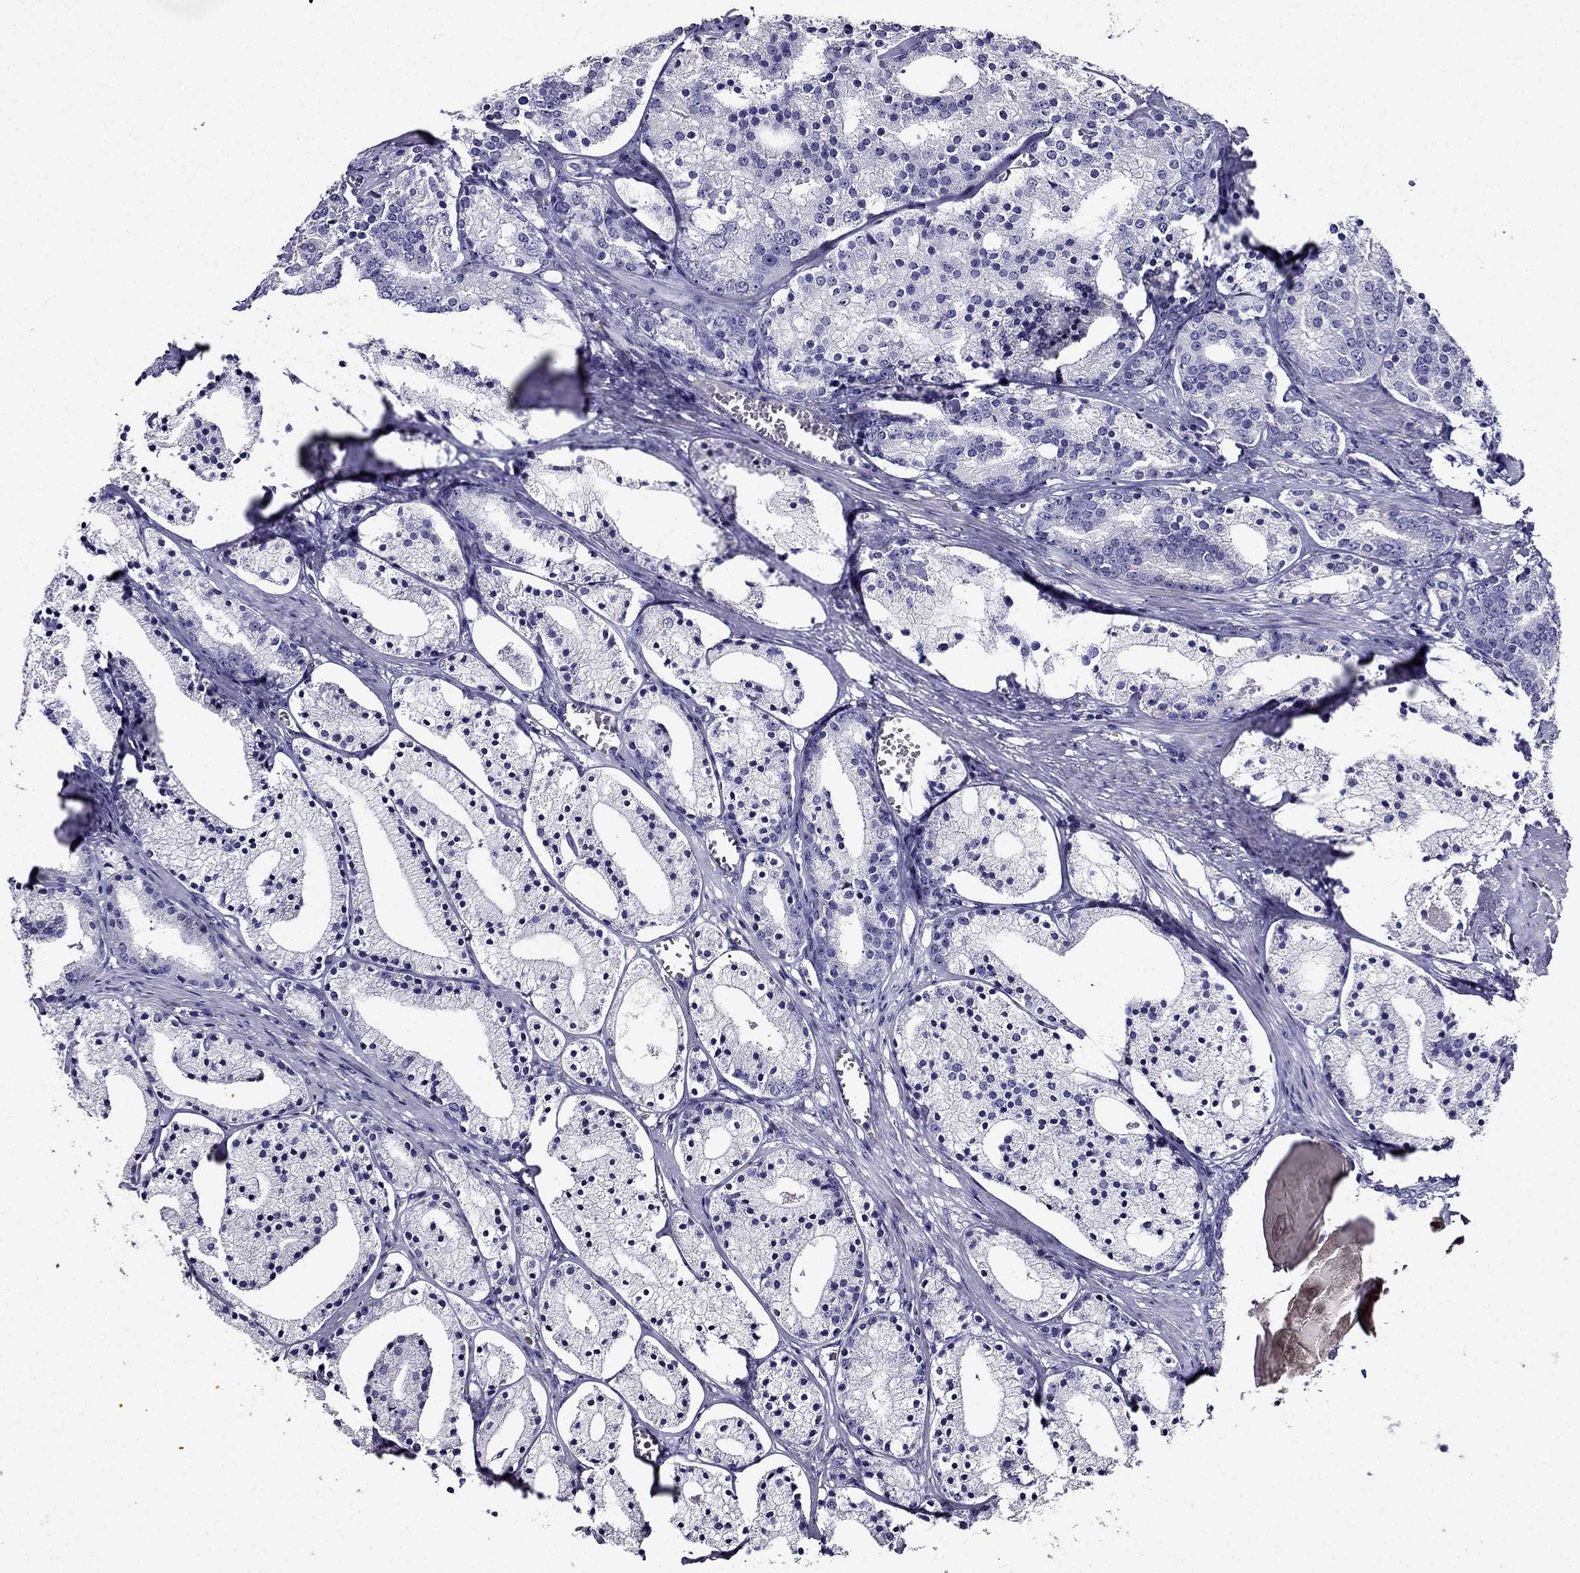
{"staining": {"intensity": "negative", "quantity": "none", "location": "none"}, "tissue": "prostate cancer", "cell_type": "Tumor cells", "image_type": "cancer", "snomed": [{"axis": "morphology", "description": "Adenocarcinoma, NOS"}, {"axis": "topography", "description": "Prostate"}], "caption": "DAB immunohistochemical staining of adenocarcinoma (prostate) displays no significant positivity in tumor cells.", "gene": "TMEM266", "patient": {"sex": "male", "age": 69}}